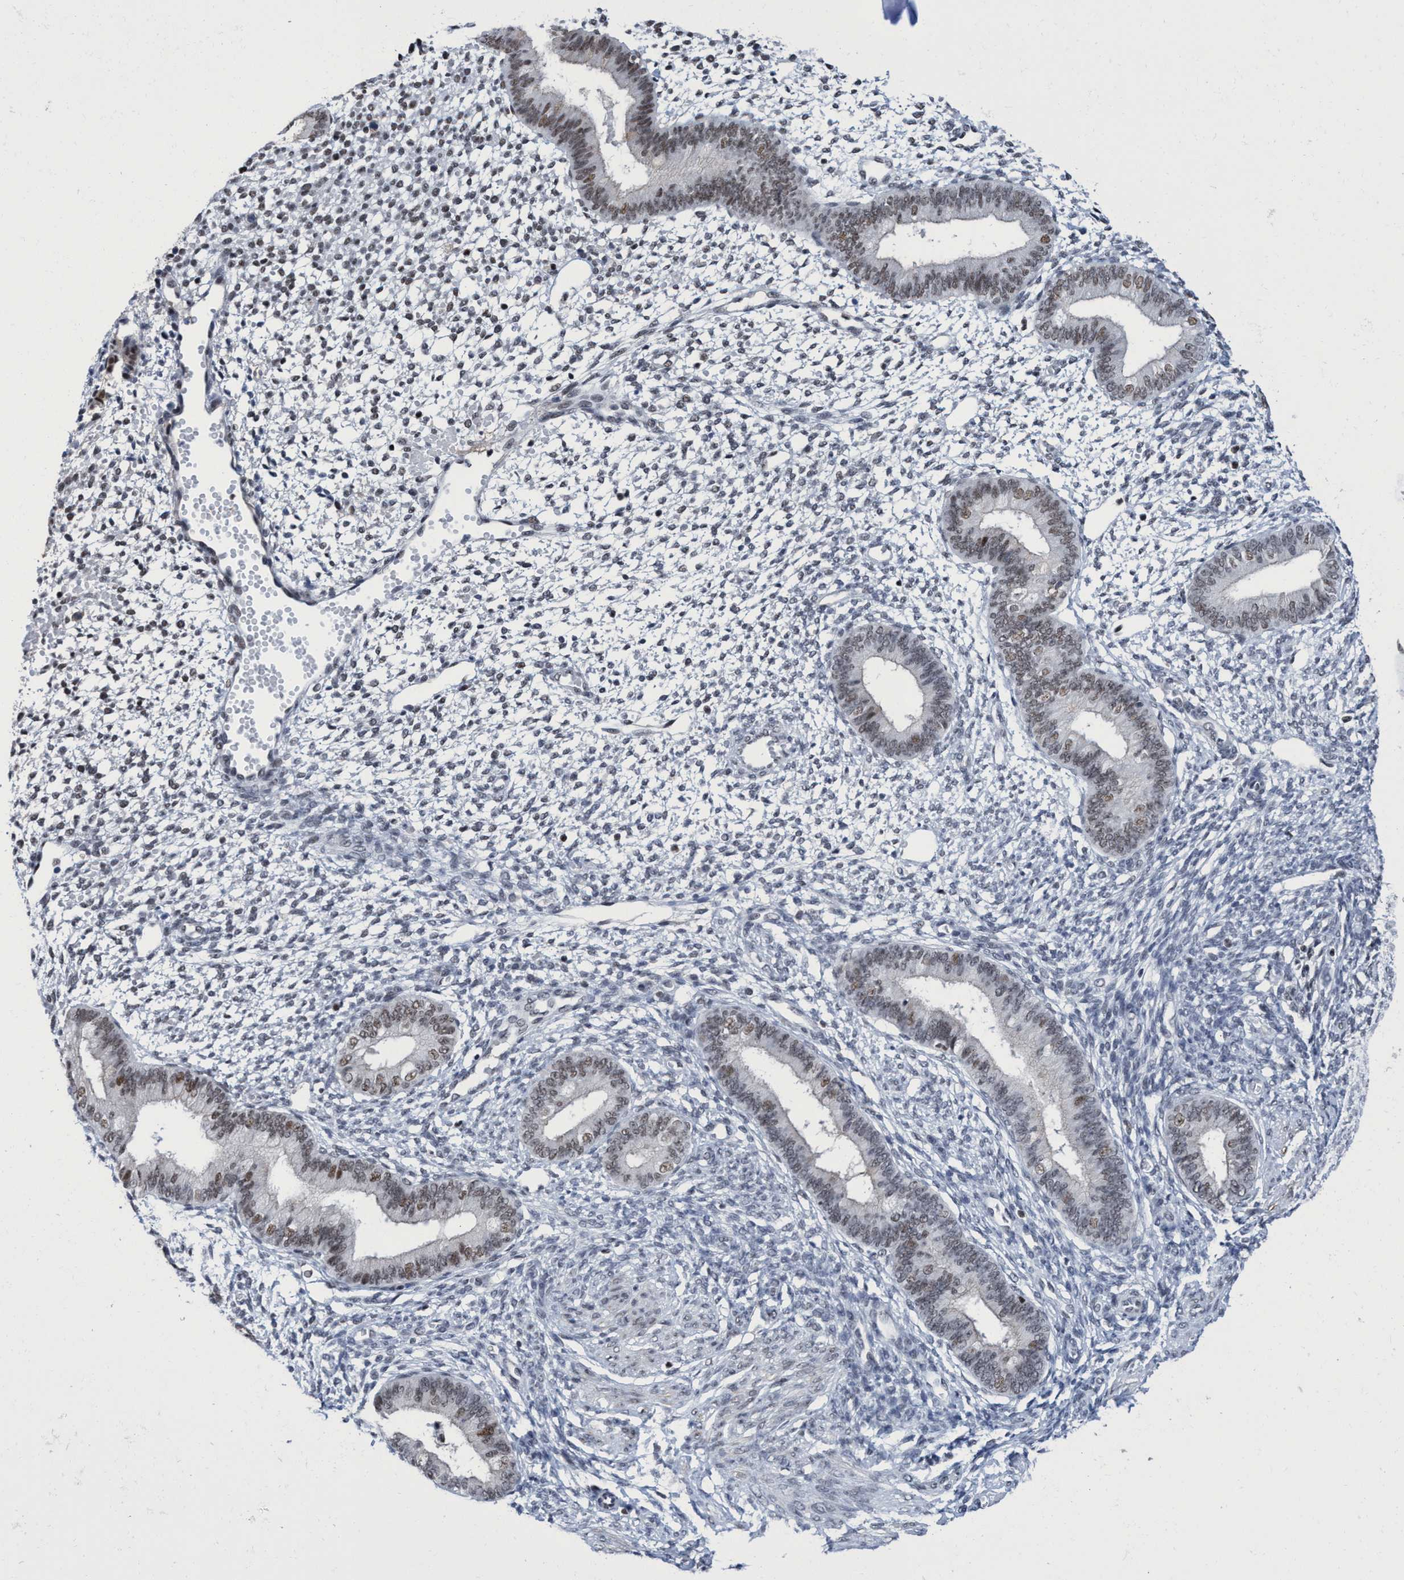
{"staining": {"intensity": "negative", "quantity": "none", "location": "none"}, "tissue": "endometrium", "cell_type": "Cells in endometrial stroma", "image_type": "normal", "snomed": [{"axis": "morphology", "description": "Normal tissue, NOS"}, {"axis": "topography", "description": "Endometrium"}], "caption": "Immunohistochemical staining of normal human endometrium demonstrates no significant expression in cells in endometrial stroma.", "gene": "C9orf78", "patient": {"sex": "female", "age": 46}}